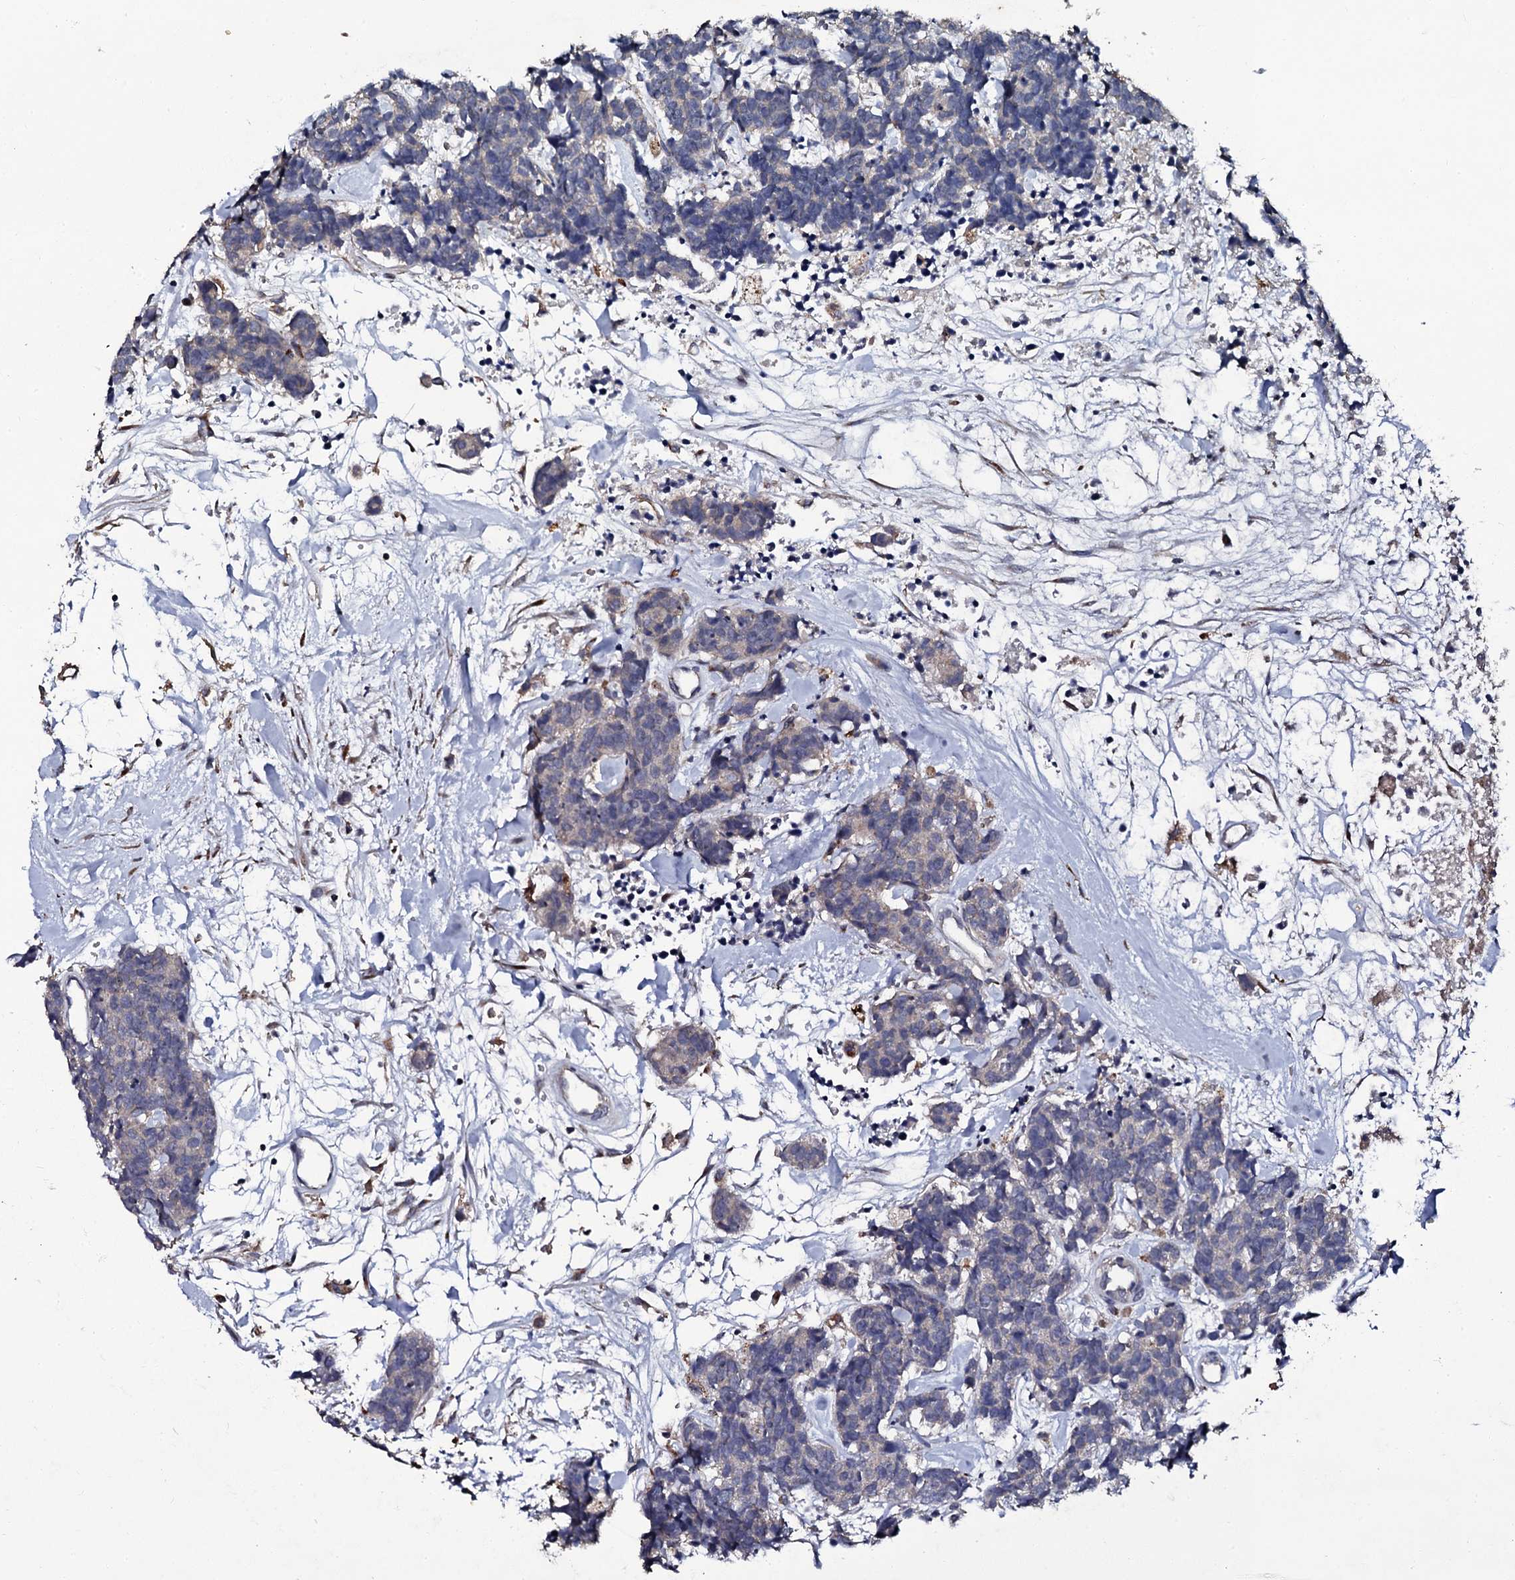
{"staining": {"intensity": "negative", "quantity": "none", "location": "none"}, "tissue": "carcinoid", "cell_type": "Tumor cells", "image_type": "cancer", "snomed": [{"axis": "morphology", "description": "Carcinoma, NOS"}, {"axis": "morphology", "description": "Carcinoid, malignant, NOS"}, {"axis": "topography", "description": "Urinary bladder"}], "caption": "This photomicrograph is of carcinoid stained with IHC to label a protein in brown with the nuclei are counter-stained blue. There is no expression in tumor cells.", "gene": "LRRC28", "patient": {"sex": "male", "age": 57}}